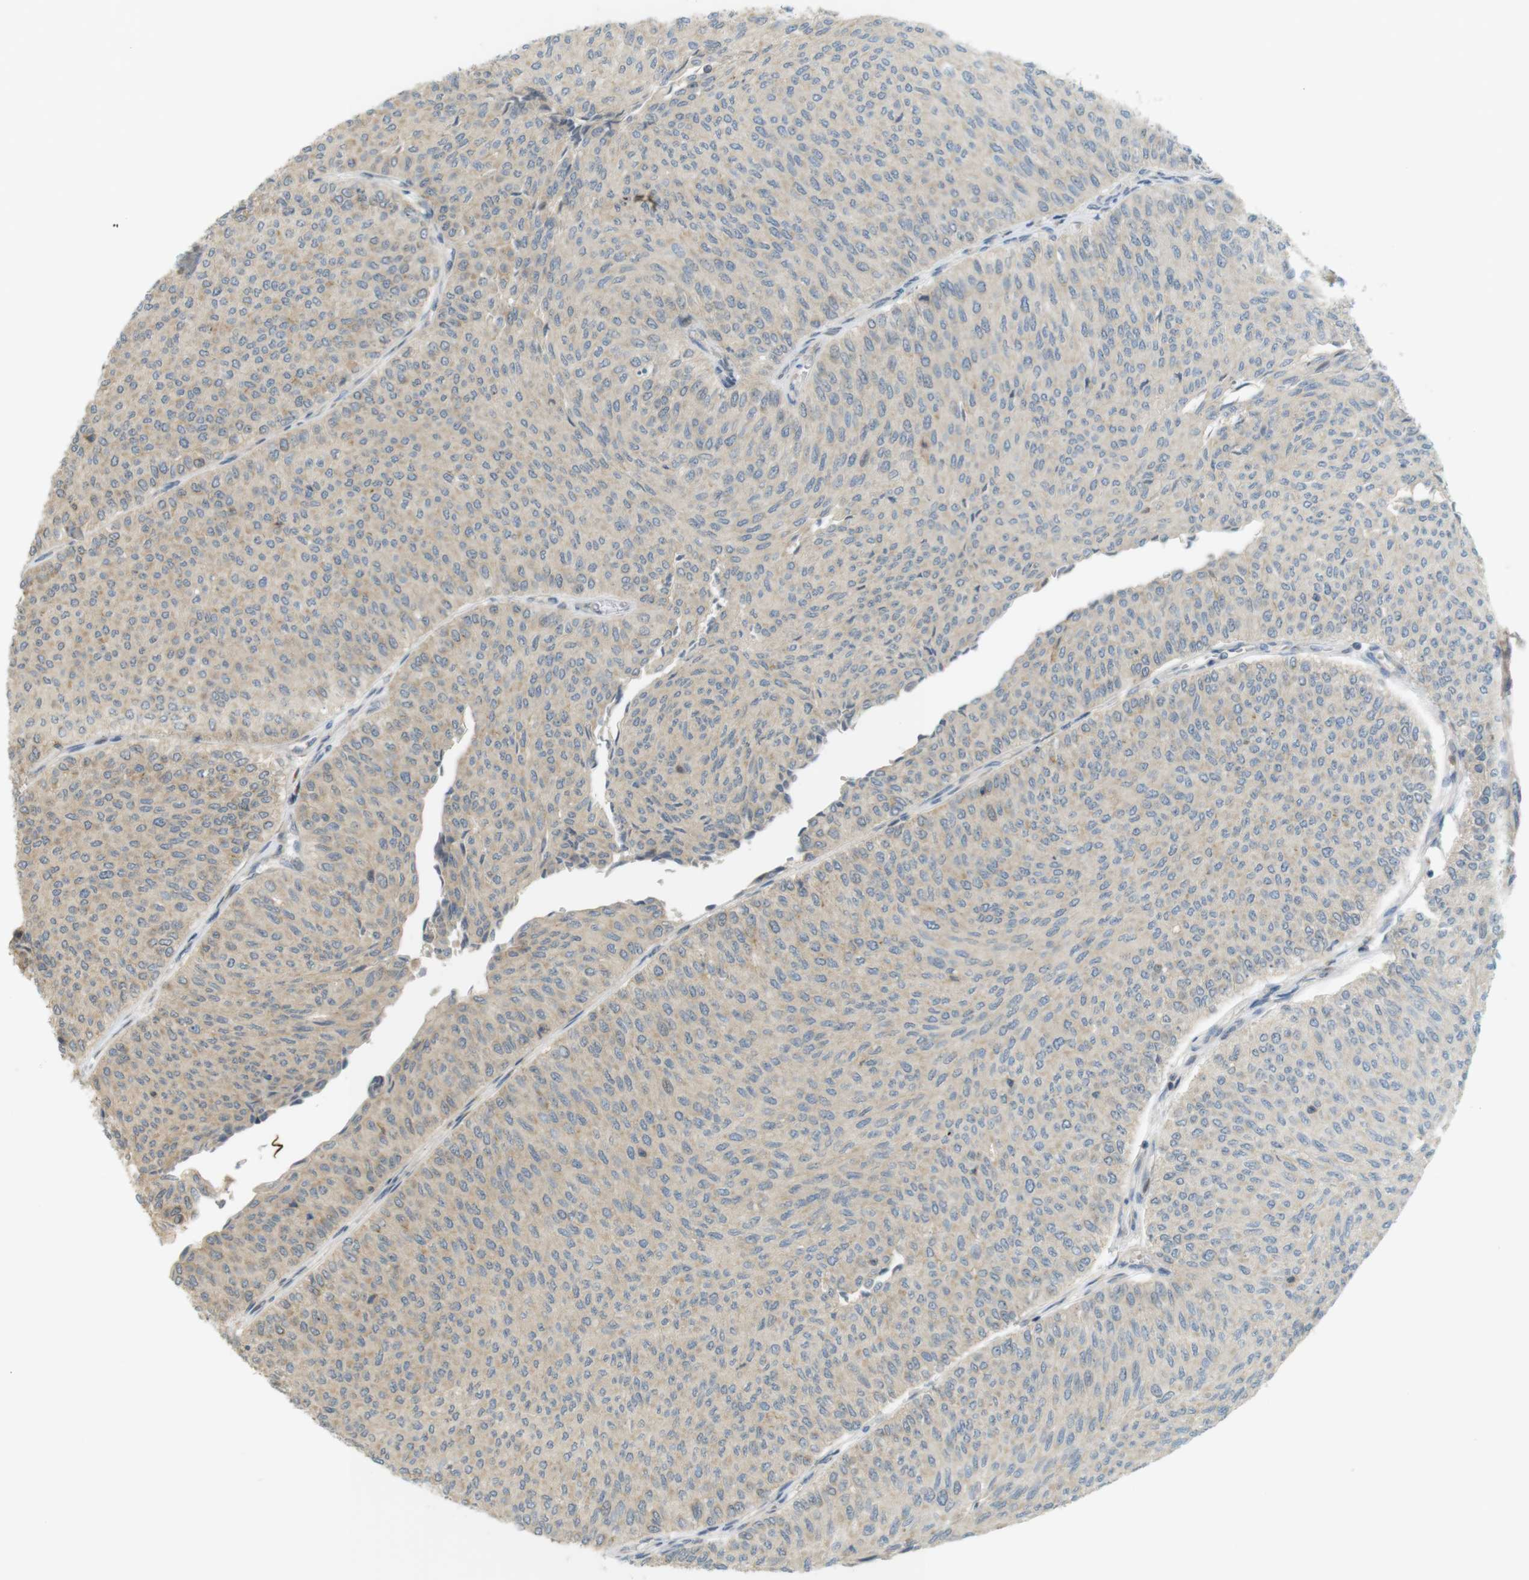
{"staining": {"intensity": "negative", "quantity": "none", "location": "none"}, "tissue": "urothelial cancer", "cell_type": "Tumor cells", "image_type": "cancer", "snomed": [{"axis": "morphology", "description": "Urothelial carcinoma, Low grade"}, {"axis": "topography", "description": "Urinary bladder"}], "caption": "The photomicrograph demonstrates no significant expression in tumor cells of urothelial cancer.", "gene": "CLRN3", "patient": {"sex": "male", "age": 78}}